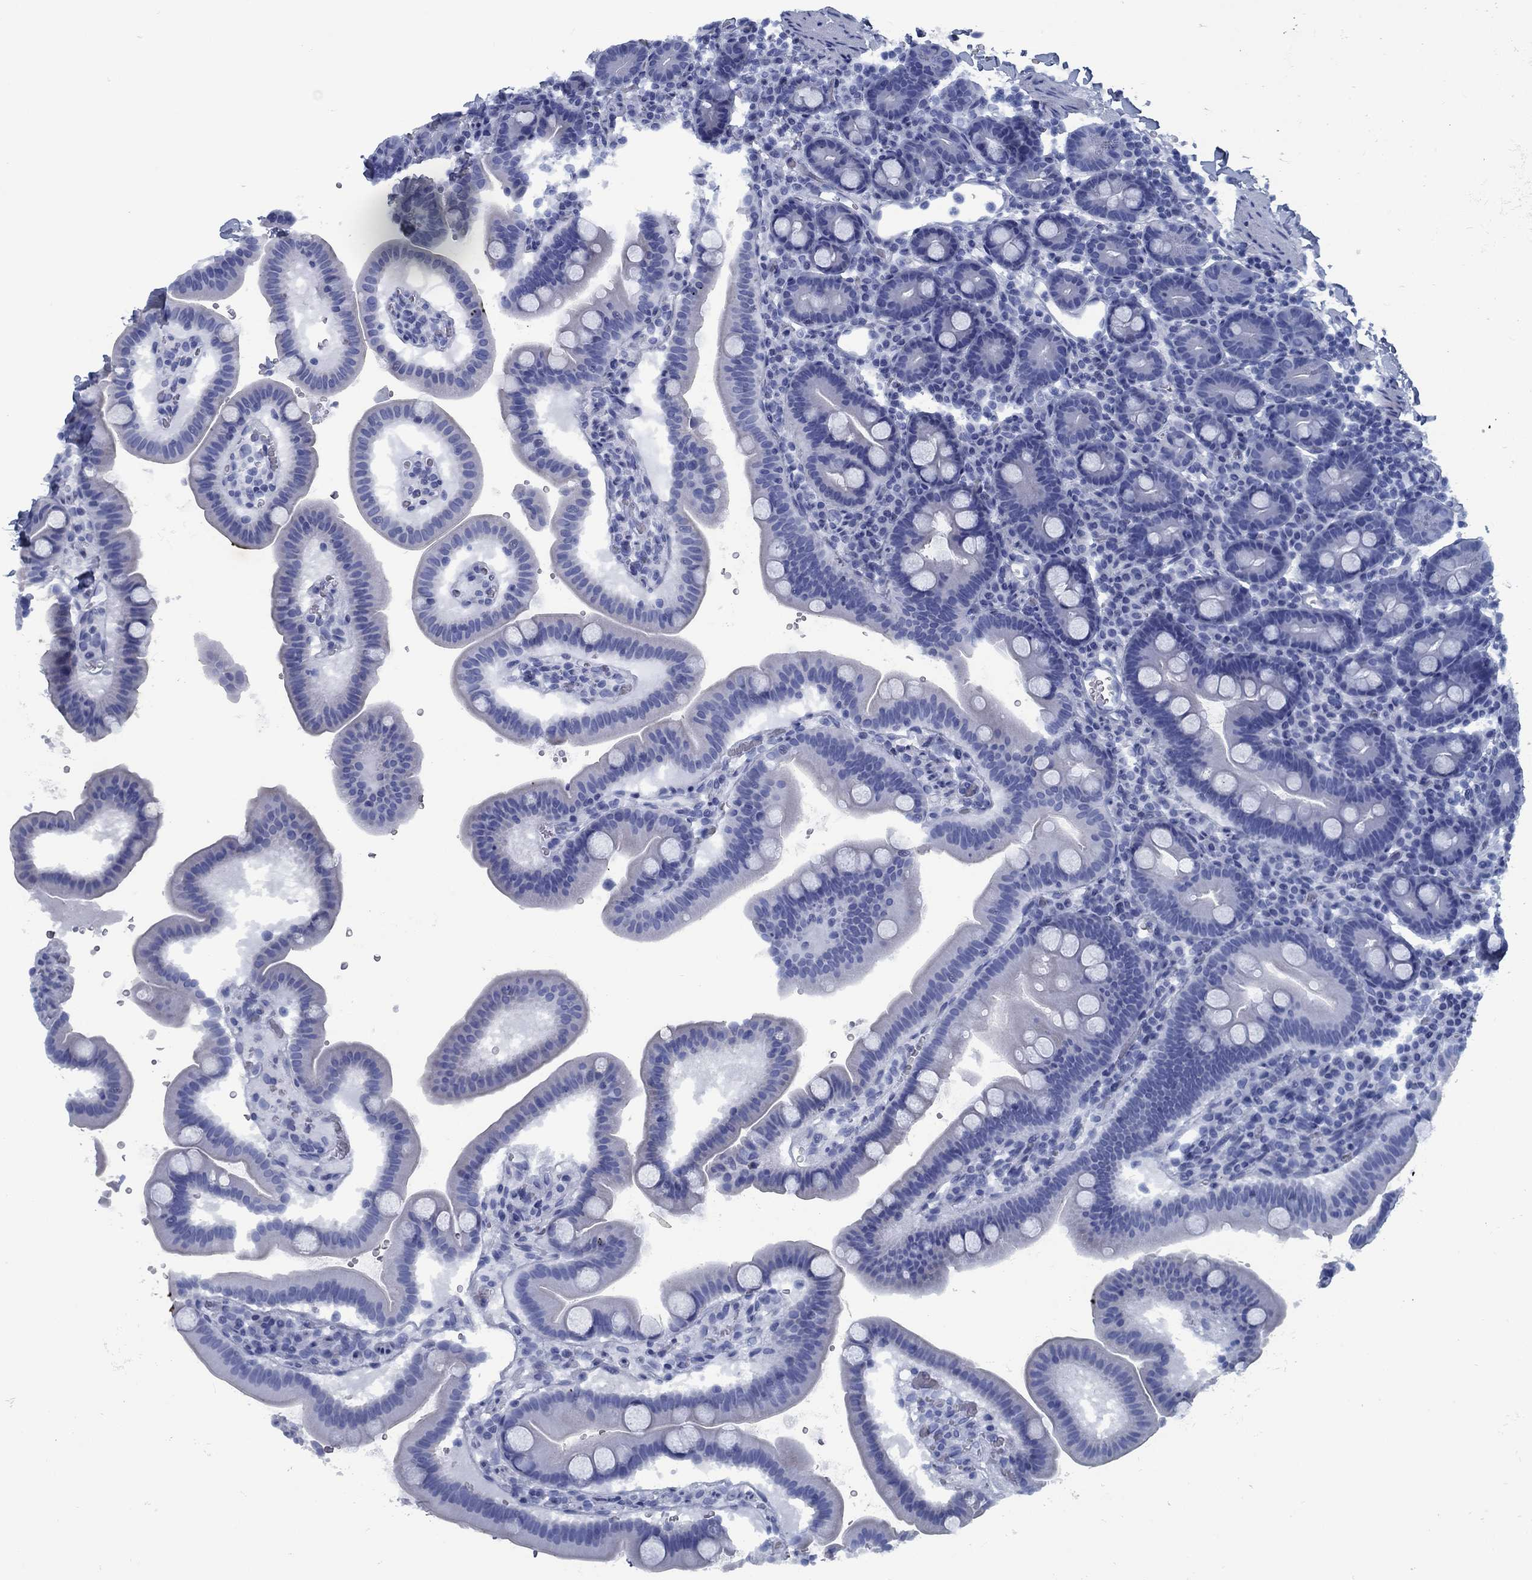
{"staining": {"intensity": "negative", "quantity": "none", "location": "none"}, "tissue": "duodenum", "cell_type": "Glandular cells", "image_type": "normal", "snomed": [{"axis": "morphology", "description": "Normal tissue, NOS"}, {"axis": "topography", "description": "Duodenum"}], "caption": "Duodenum was stained to show a protein in brown. There is no significant positivity in glandular cells.", "gene": "PNMA8A", "patient": {"sex": "male", "age": 59}}